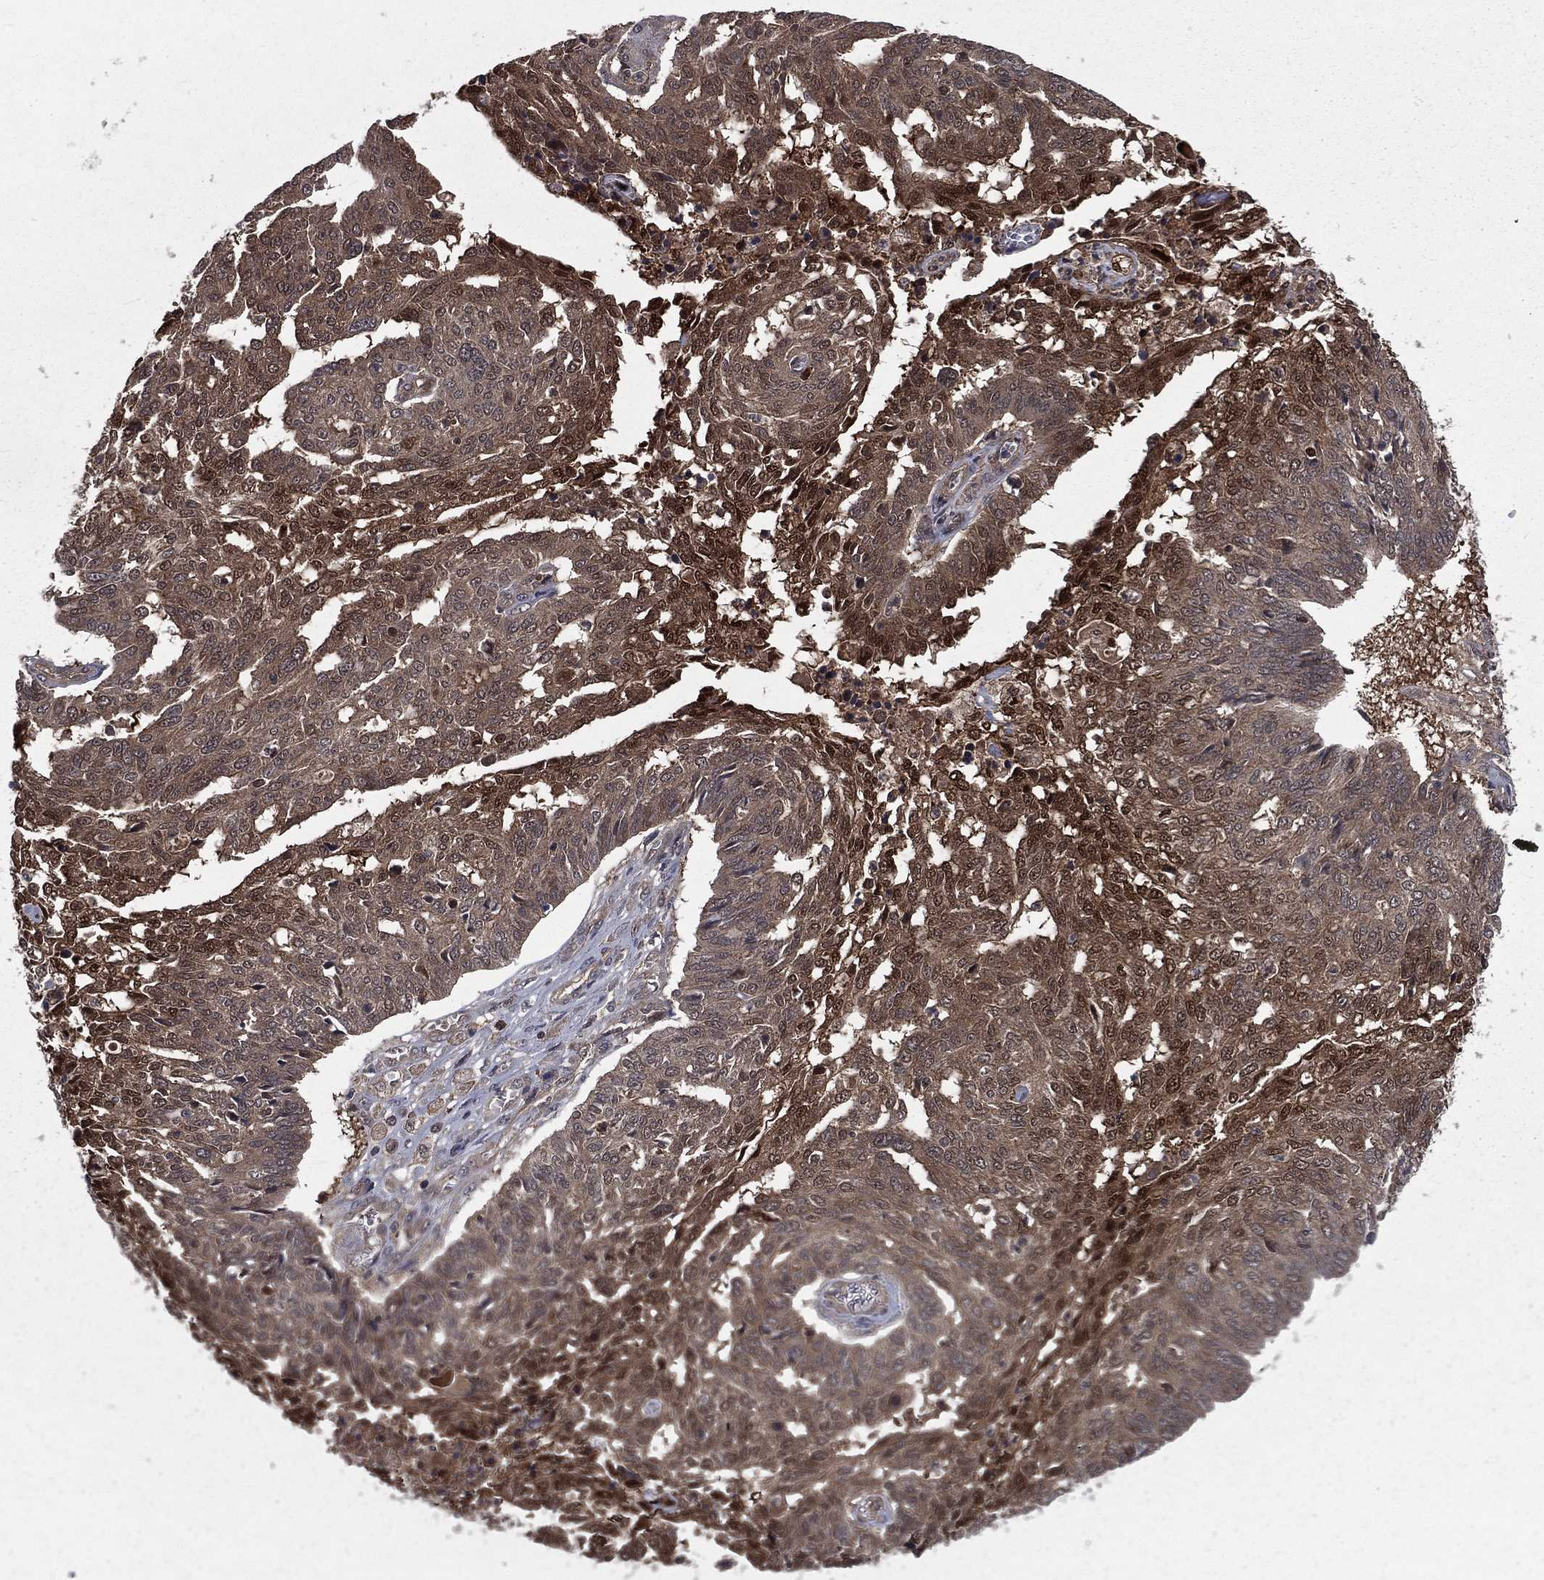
{"staining": {"intensity": "moderate", "quantity": "<25%", "location": "cytoplasmic/membranous"}, "tissue": "ovarian cancer", "cell_type": "Tumor cells", "image_type": "cancer", "snomed": [{"axis": "morphology", "description": "Cystadenocarcinoma, serous, NOS"}, {"axis": "topography", "description": "Ovary"}], "caption": "This histopathology image demonstrates IHC staining of ovarian cancer, with low moderate cytoplasmic/membranous expression in approximately <25% of tumor cells.", "gene": "FGD1", "patient": {"sex": "female", "age": 67}}